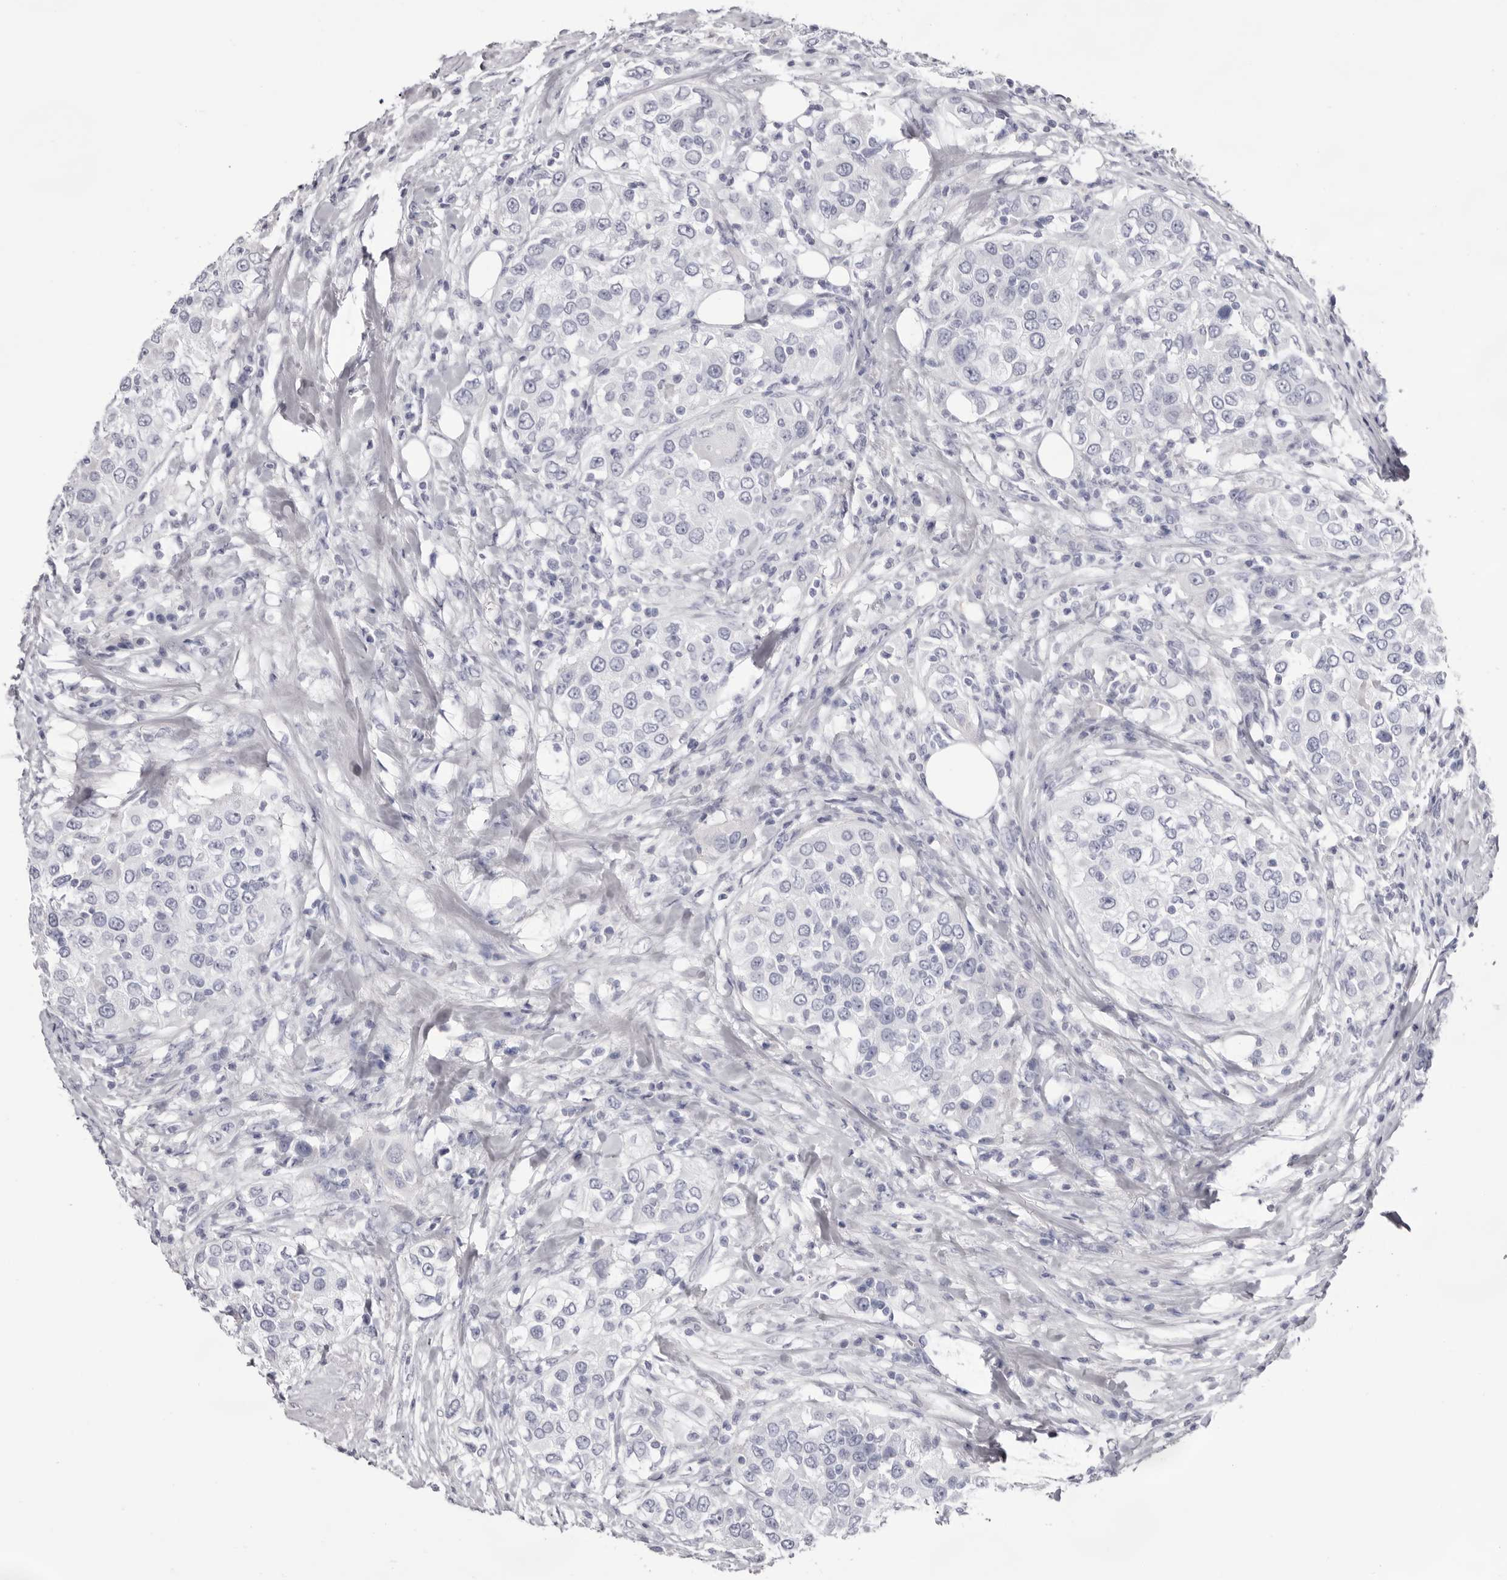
{"staining": {"intensity": "negative", "quantity": "none", "location": "none"}, "tissue": "urothelial cancer", "cell_type": "Tumor cells", "image_type": "cancer", "snomed": [{"axis": "morphology", "description": "Urothelial carcinoma, High grade"}, {"axis": "topography", "description": "Urinary bladder"}], "caption": "The immunohistochemistry (IHC) image has no significant expression in tumor cells of urothelial carcinoma (high-grade) tissue.", "gene": "LPO", "patient": {"sex": "female", "age": 80}}